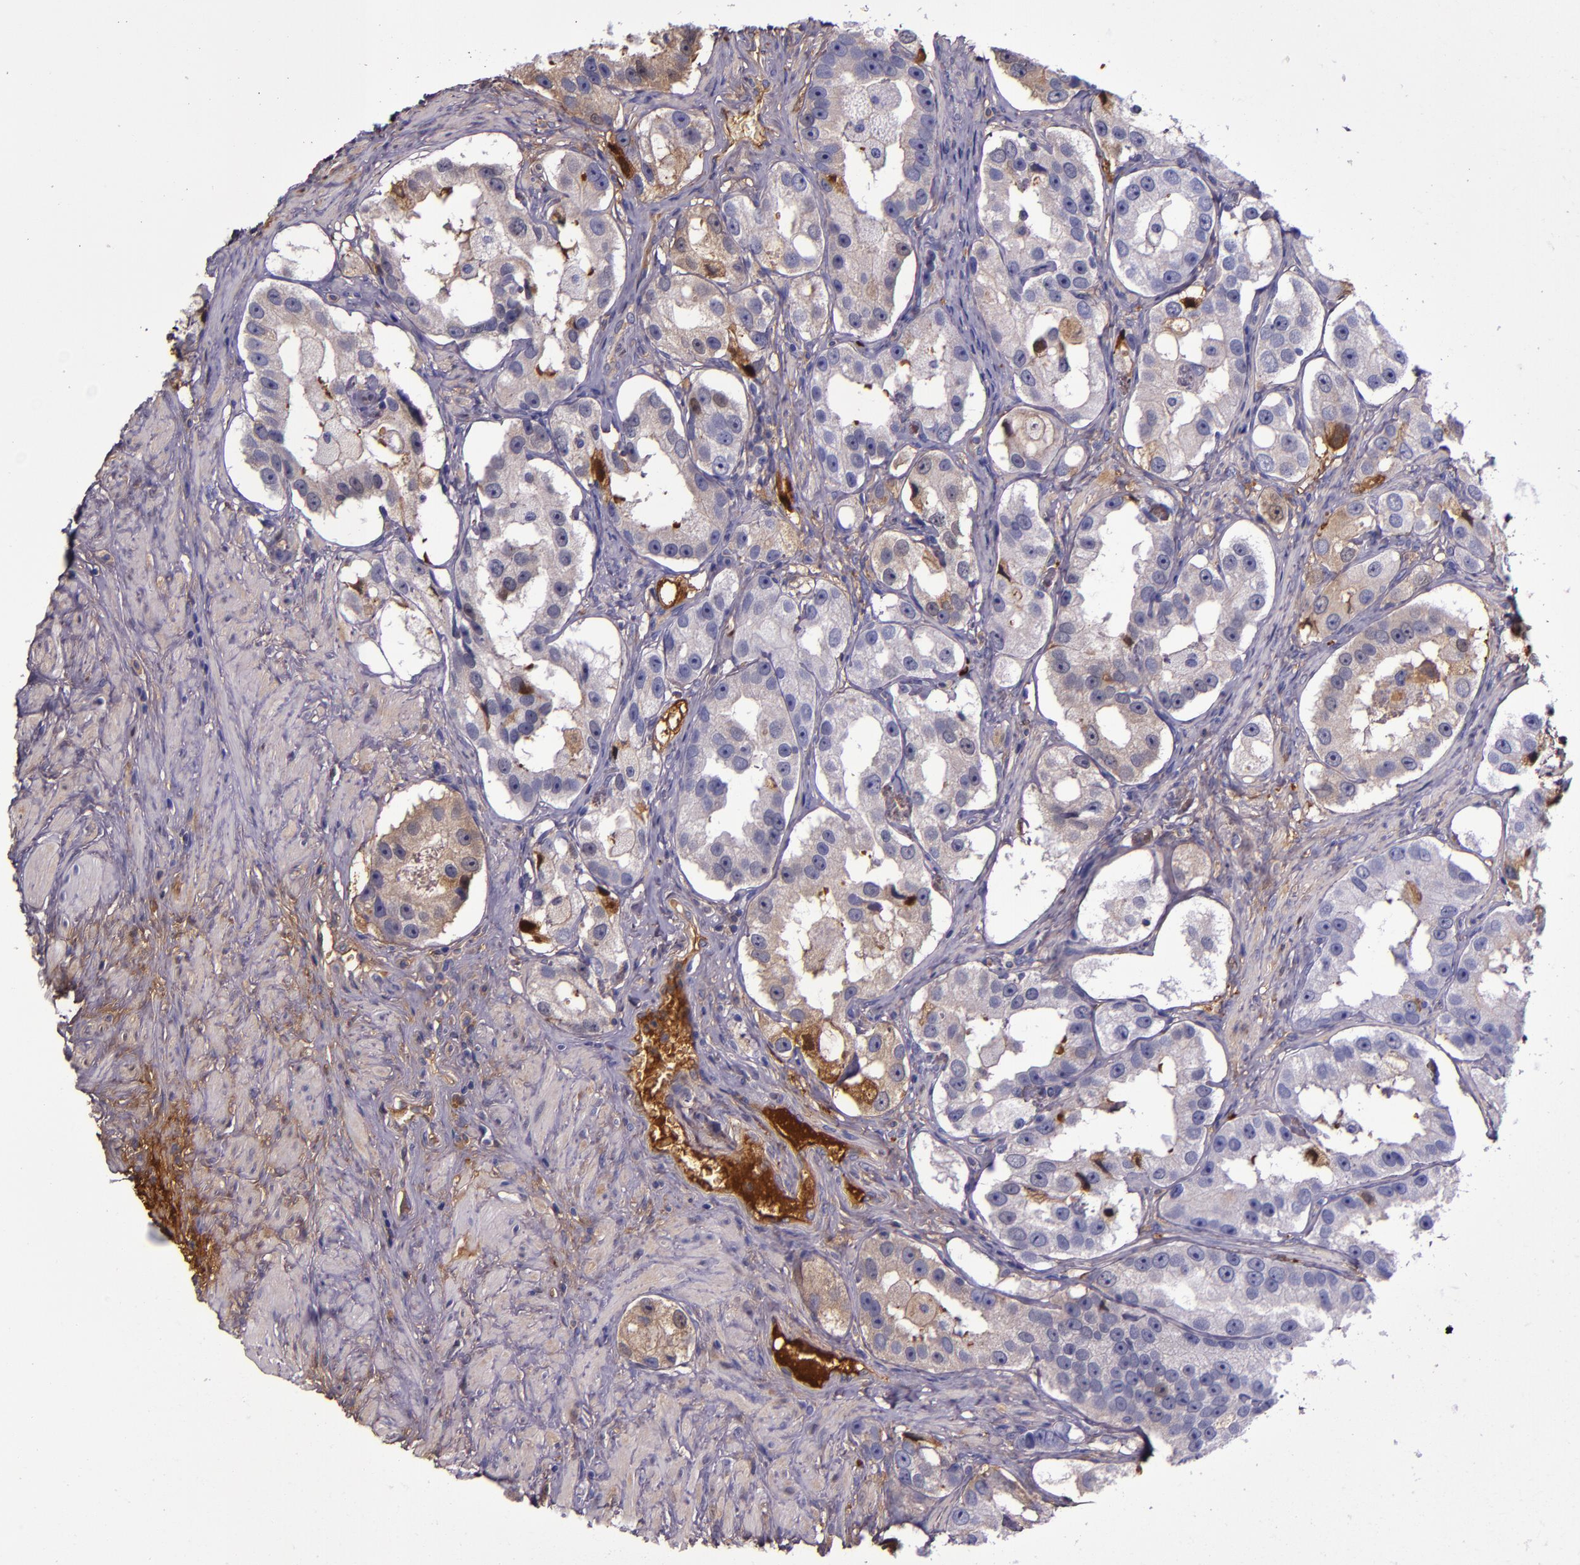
{"staining": {"intensity": "weak", "quantity": "<25%", "location": "cytoplasmic/membranous"}, "tissue": "prostate cancer", "cell_type": "Tumor cells", "image_type": "cancer", "snomed": [{"axis": "morphology", "description": "Adenocarcinoma, High grade"}, {"axis": "topography", "description": "Prostate"}], "caption": "The histopathology image shows no significant staining in tumor cells of high-grade adenocarcinoma (prostate). (DAB (3,3'-diaminobenzidine) immunohistochemistry (IHC) visualized using brightfield microscopy, high magnification).", "gene": "CLEC3B", "patient": {"sex": "male", "age": 63}}